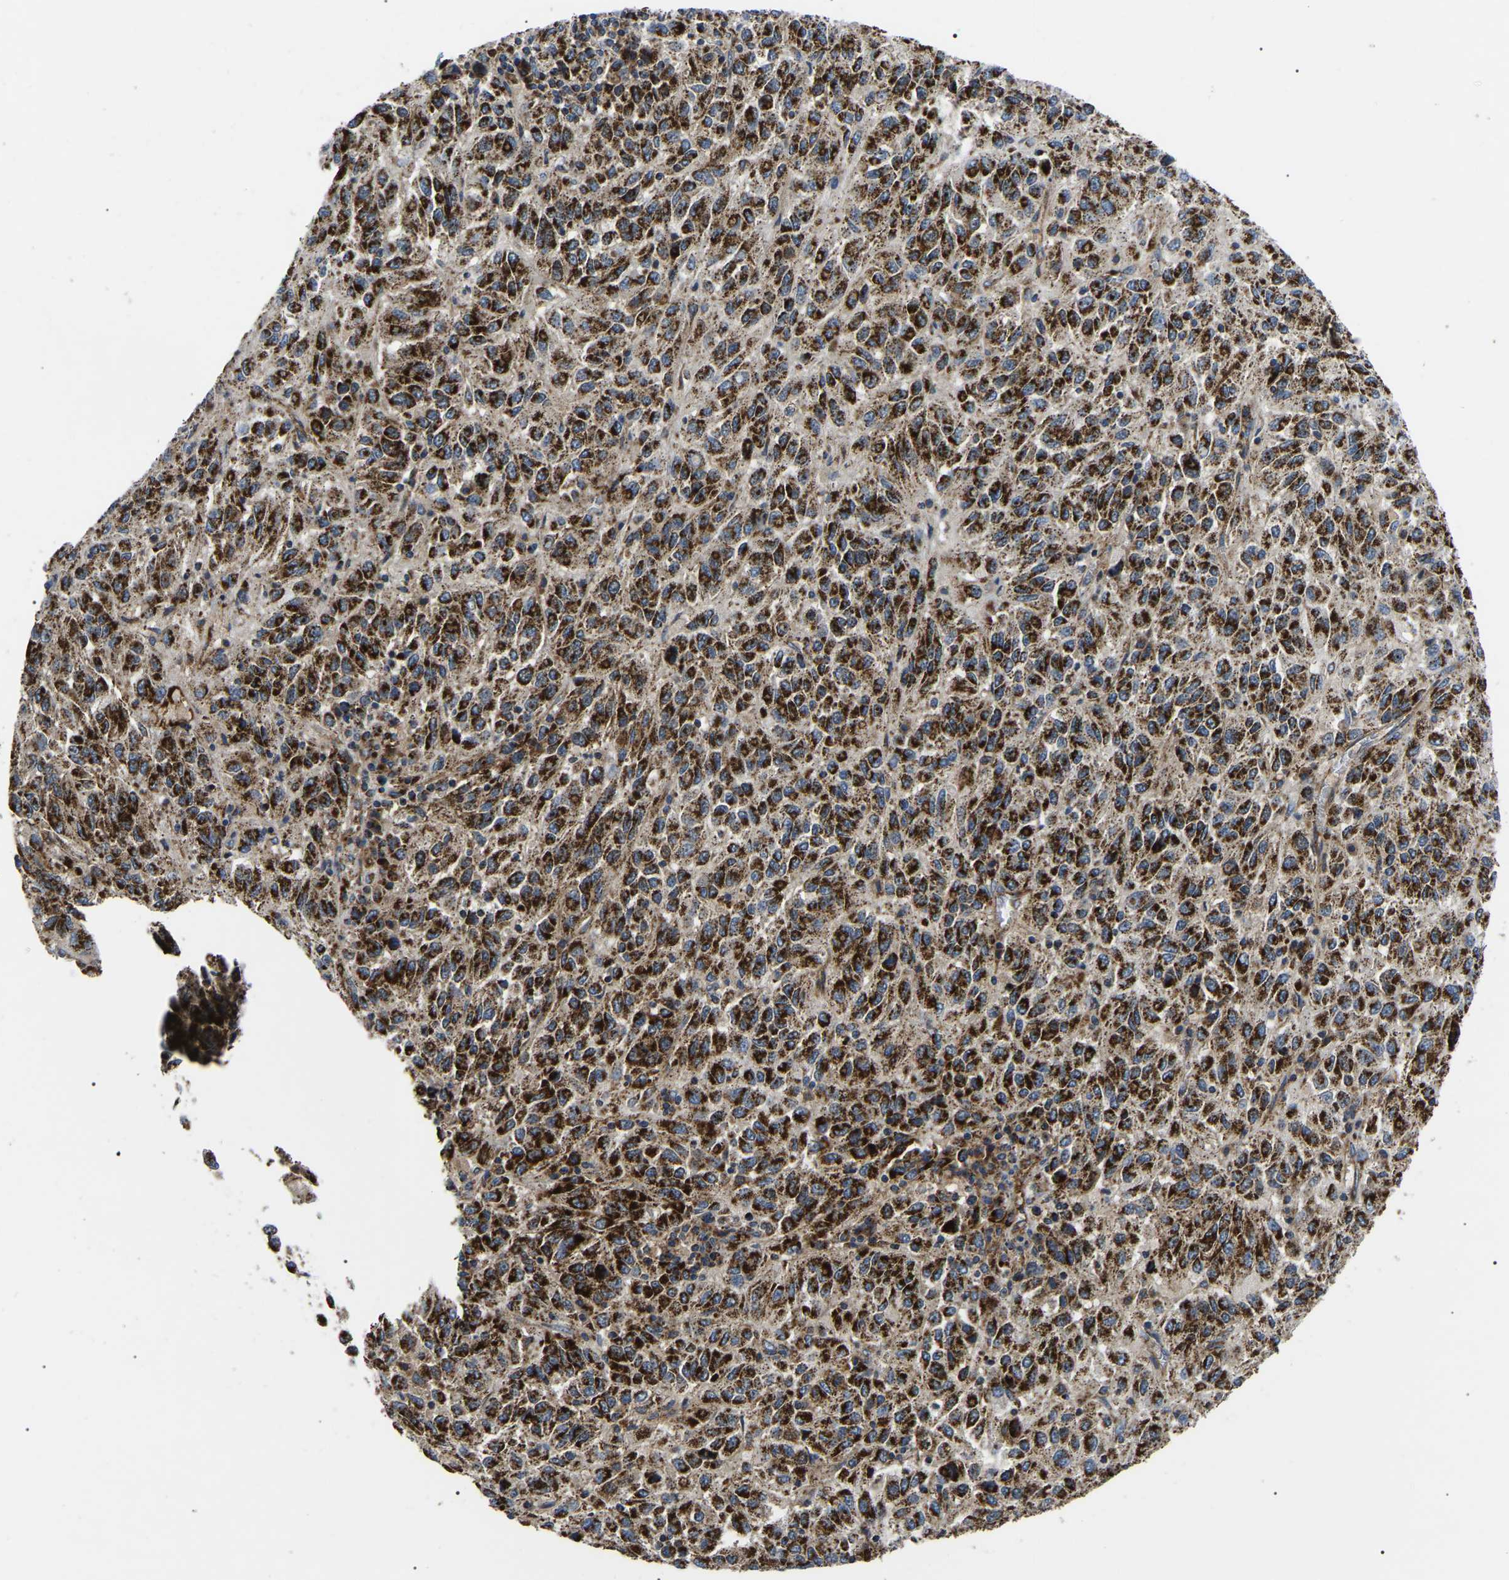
{"staining": {"intensity": "strong", "quantity": ">75%", "location": "cytoplasmic/membranous"}, "tissue": "melanoma", "cell_type": "Tumor cells", "image_type": "cancer", "snomed": [{"axis": "morphology", "description": "Malignant melanoma, Metastatic site"}, {"axis": "topography", "description": "Lung"}], "caption": "An immunohistochemistry (IHC) micrograph of tumor tissue is shown. Protein staining in brown highlights strong cytoplasmic/membranous positivity in malignant melanoma (metastatic site) within tumor cells. (IHC, brightfield microscopy, high magnification).", "gene": "PPM1E", "patient": {"sex": "male", "age": 64}}